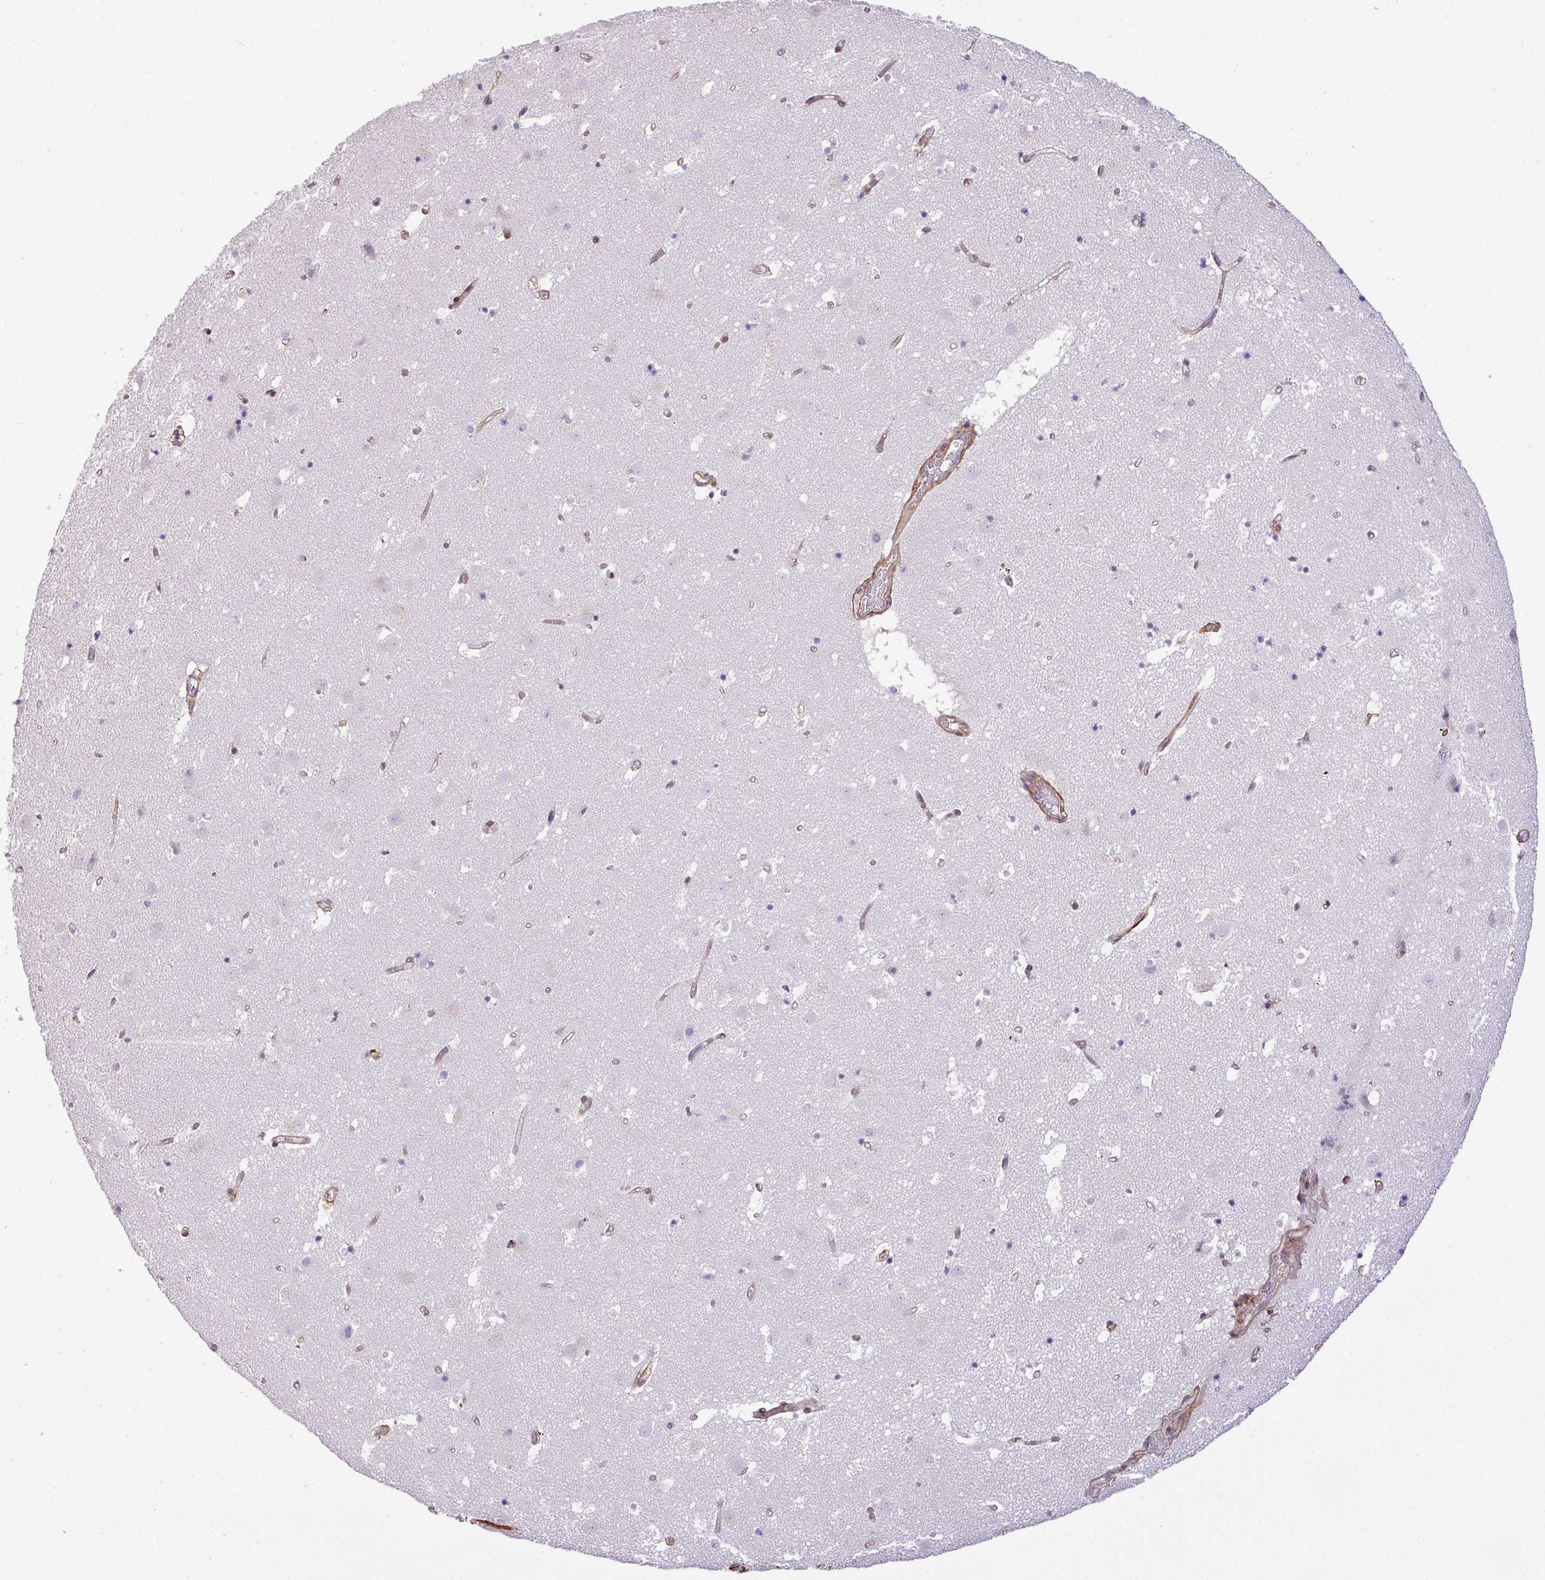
{"staining": {"intensity": "negative", "quantity": "none", "location": "none"}, "tissue": "caudate", "cell_type": "Glial cells", "image_type": "normal", "snomed": [{"axis": "morphology", "description": "Normal tissue, NOS"}, {"axis": "topography", "description": "Lateral ventricle wall"}], "caption": "A photomicrograph of caudate stained for a protein reveals no brown staining in glial cells. (DAB immunohistochemistry, high magnification).", "gene": "PARD6G", "patient": {"sex": "male", "age": 58}}